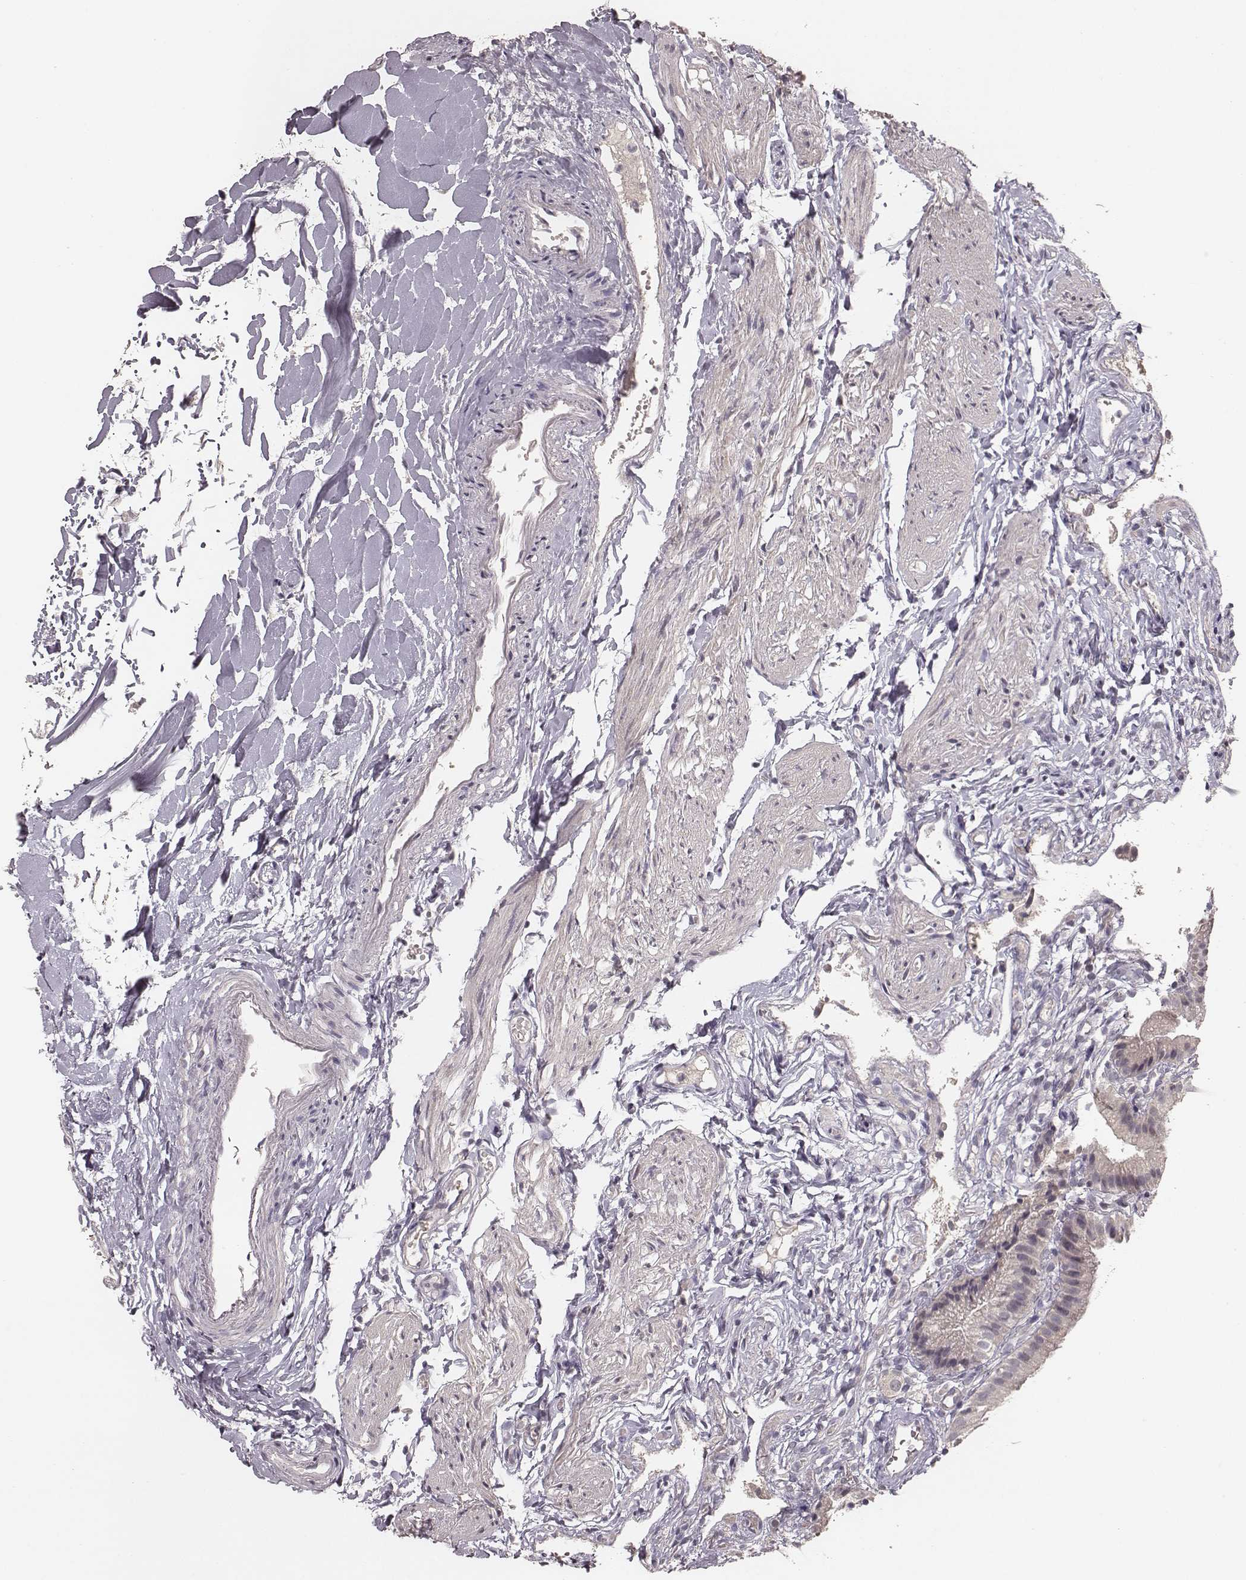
{"staining": {"intensity": "negative", "quantity": "none", "location": "none"}, "tissue": "gallbladder", "cell_type": "Glandular cells", "image_type": "normal", "snomed": [{"axis": "morphology", "description": "Normal tissue, NOS"}, {"axis": "topography", "description": "Gallbladder"}], "caption": "An IHC histopathology image of unremarkable gallbladder is shown. There is no staining in glandular cells of gallbladder.", "gene": "LY6K", "patient": {"sex": "female", "age": 47}}